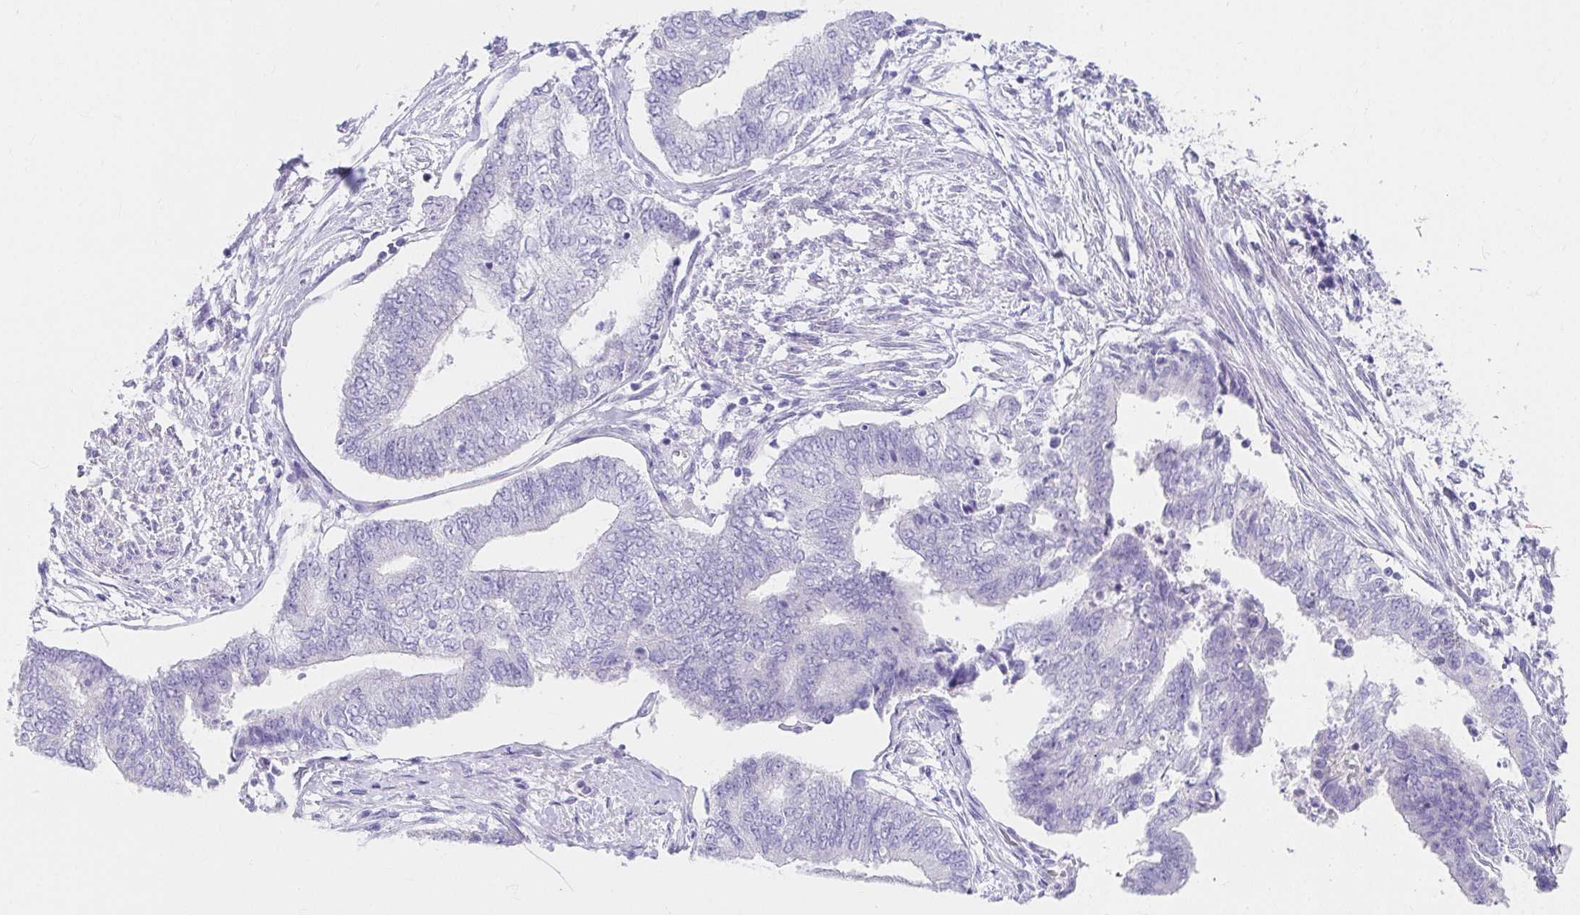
{"staining": {"intensity": "negative", "quantity": "none", "location": "none"}, "tissue": "endometrial cancer", "cell_type": "Tumor cells", "image_type": "cancer", "snomed": [{"axis": "morphology", "description": "Adenocarcinoma, NOS"}, {"axis": "topography", "description": "Endometrium"}], "caption": "Endometrial cancer (adenocarcinoma) was stained to show a protein in brown. There is no significant staining in tumor cells.", "gene": "VGLL1", "patient": {"sex": "female", "age": 65}}